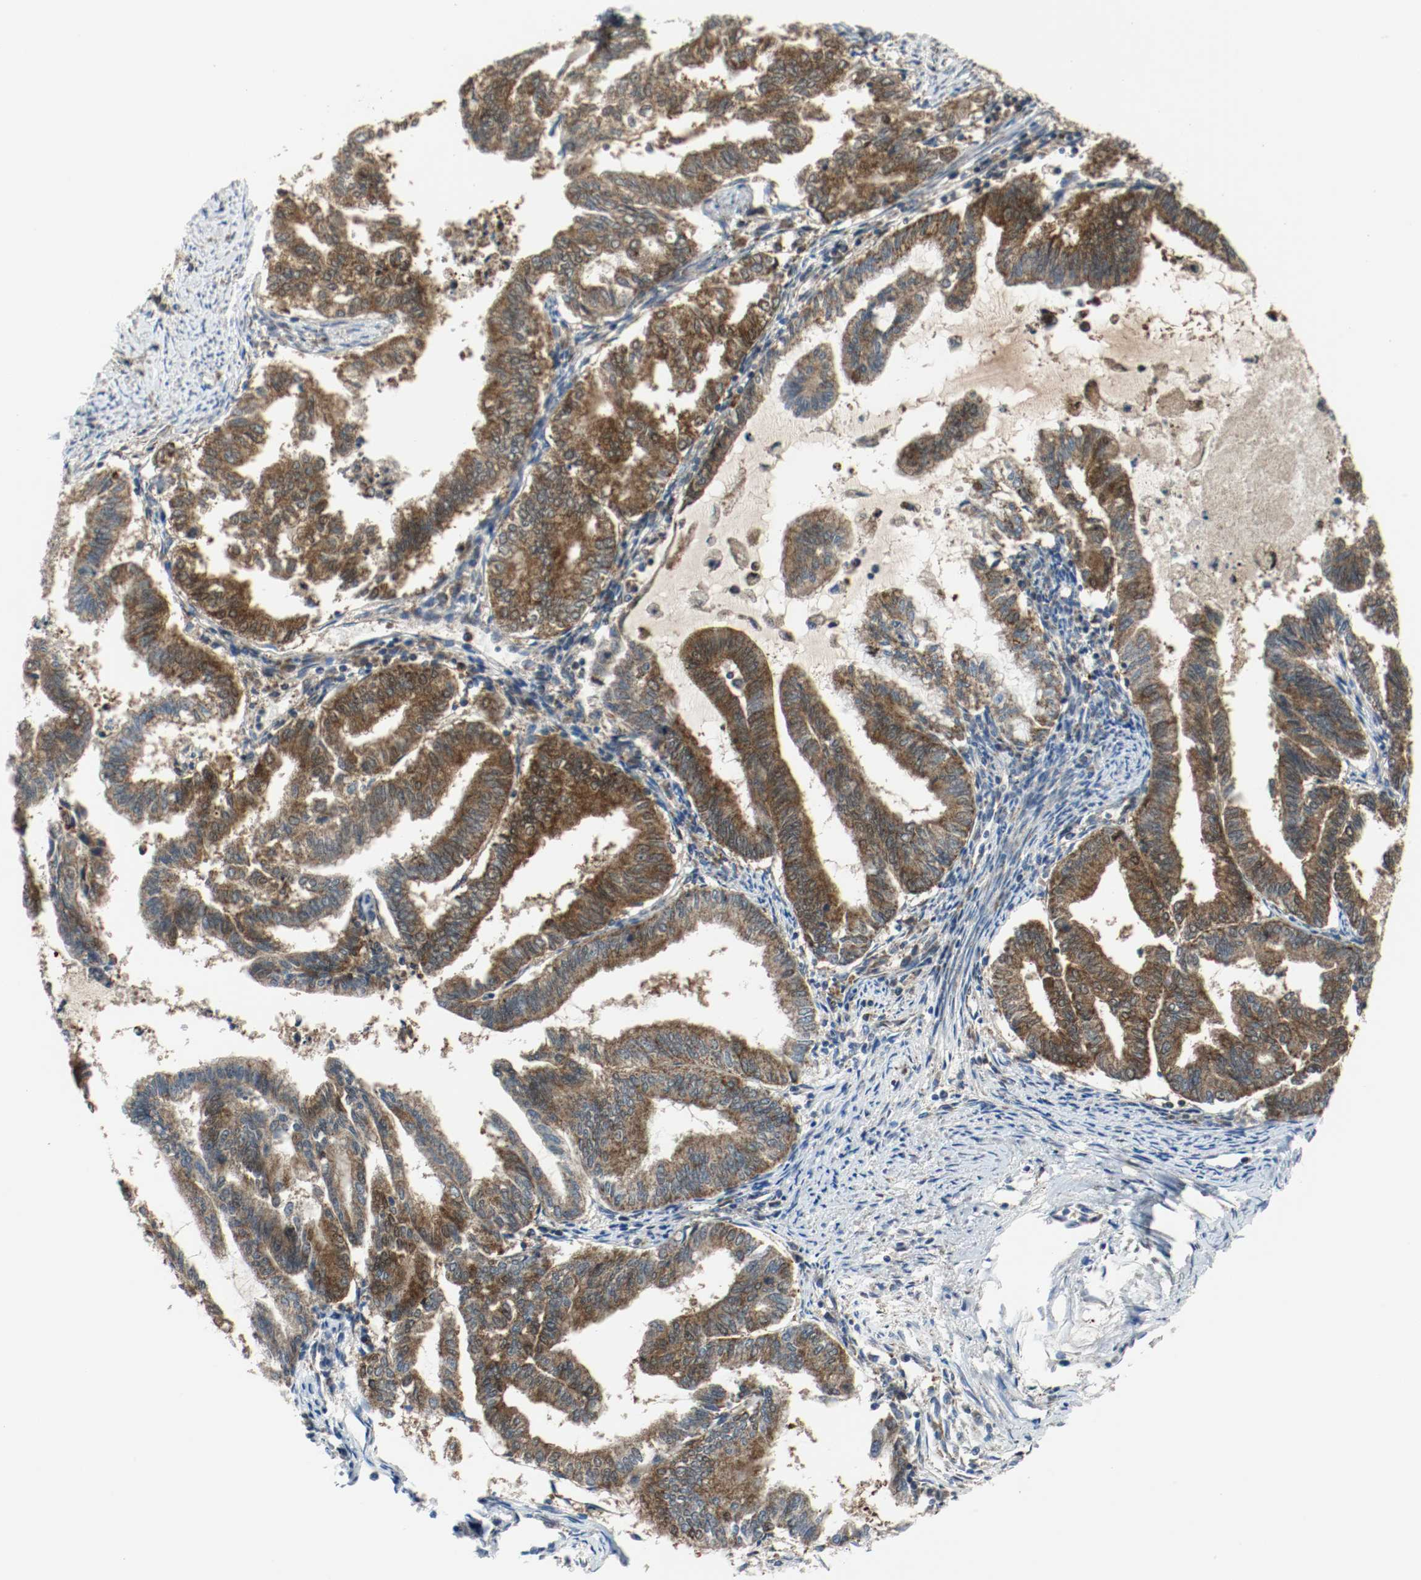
{"staining": {"intensity": "strong", "quantity": ">75%", "location": "cytoplasmic/membranous"}, "tissue": "endometrial cancer", "cell_type": "Tumor cells", "image_type": "cancer", "snomed": [{"axis": "morphology", "description": "Adenocarcinoma, NOS"}, {"axis": "topography", "description": "Endometrium"}], "caption": "Strong cytoplasmic/membranous expression is identified in approximately >75% of tumor cells in endometrial cancer.", "gene": "TXNRD1", "patient": {"sex": "female", "age": 79}}